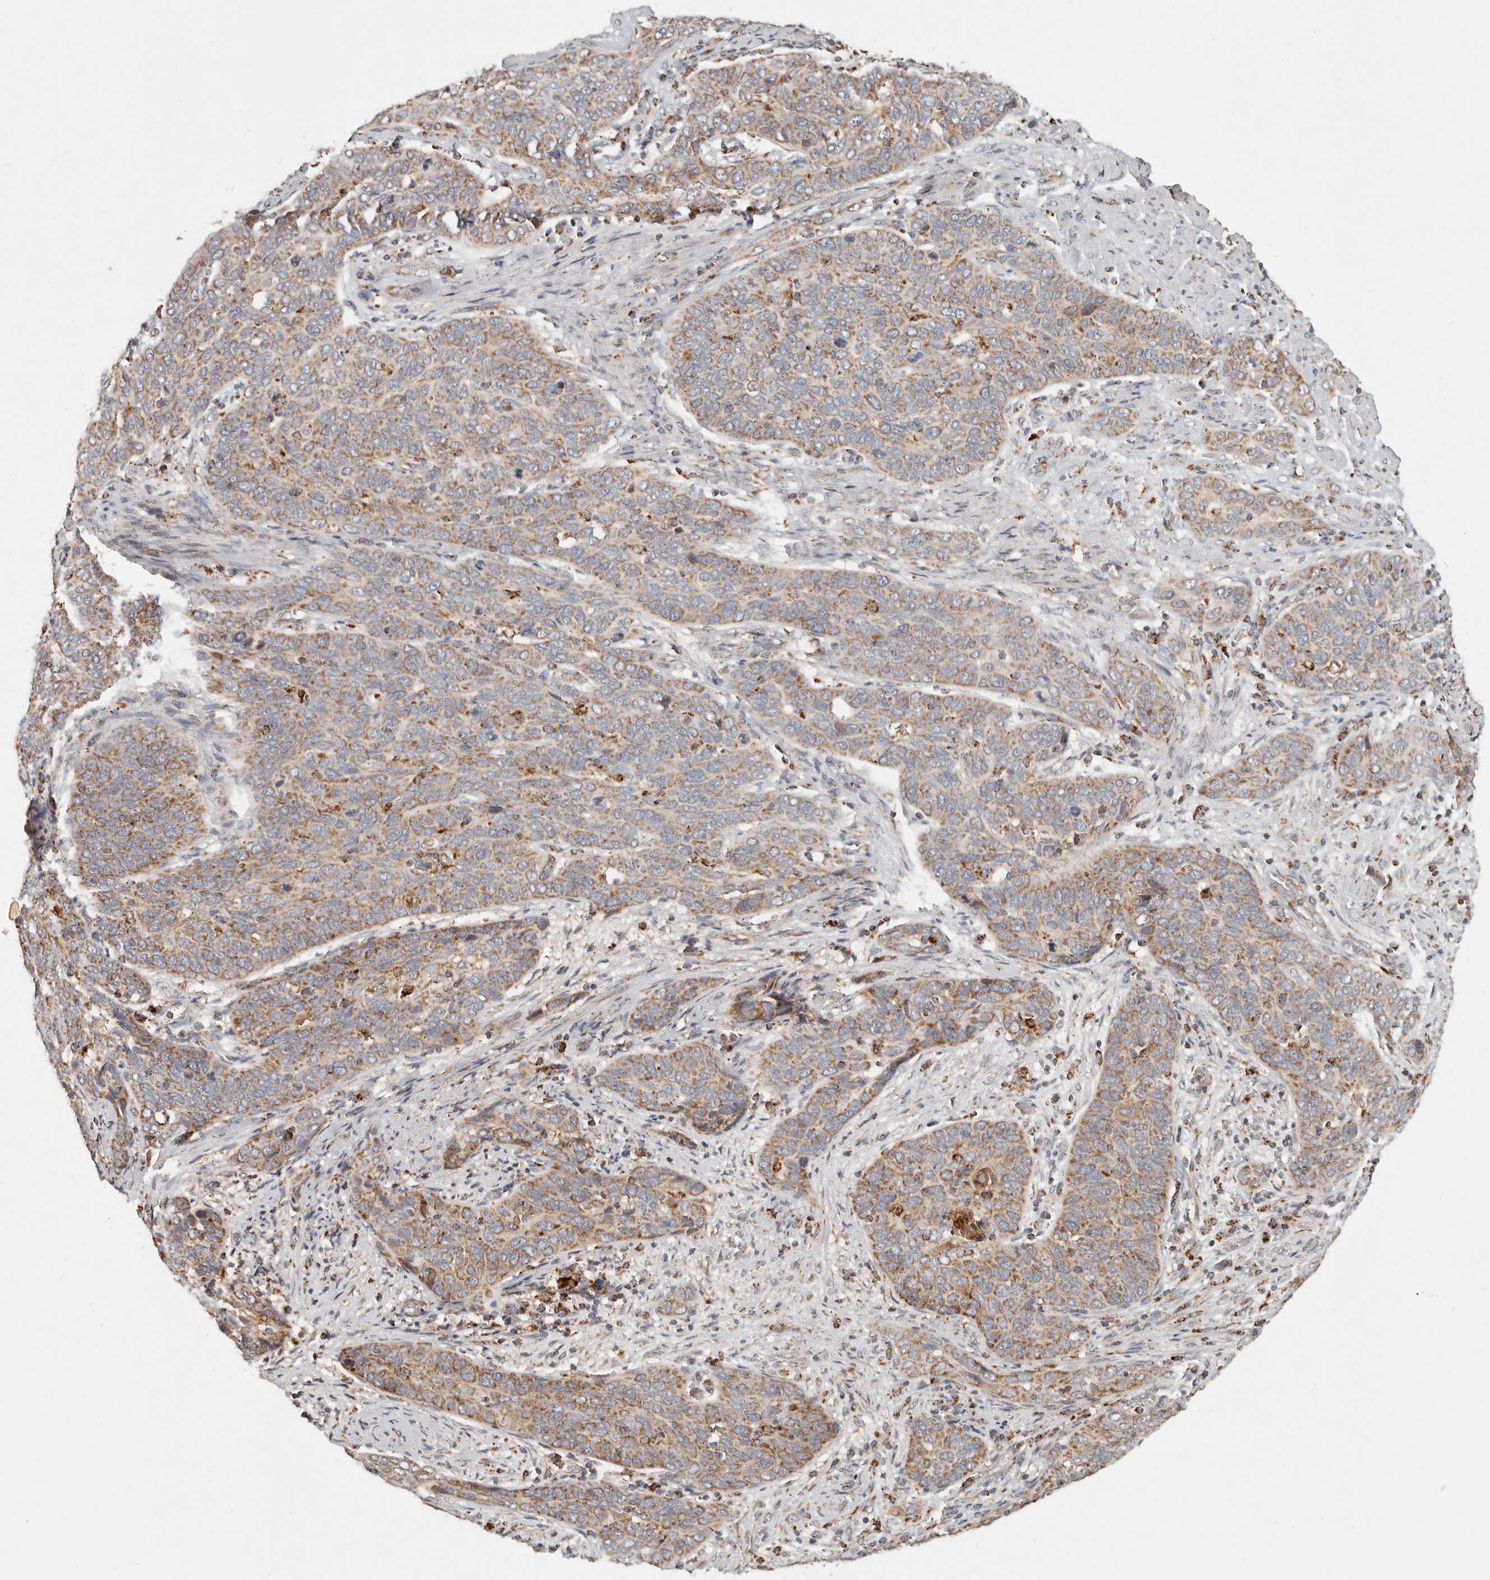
{"staining": {"intensity": "moderate", "quantity": ">75%", "location": "cytoplasmic/membranous"}, "tissue": "cervical cancer", "cell_type": "Tumor cells", "image_type": "cancer", "snomed": [{"axis": "morphology", "description": "Squamous cell carcinoma, NOS"}, {"axis": "topography", "description": "Cervix"}], "caption": "Human cervical squamous cell carcinoma stained with a protein marker exhibits moderate staining in tumor cells.", "gene": "ARHGEF10L", "patient": {"sex": "female", "age": 60}}